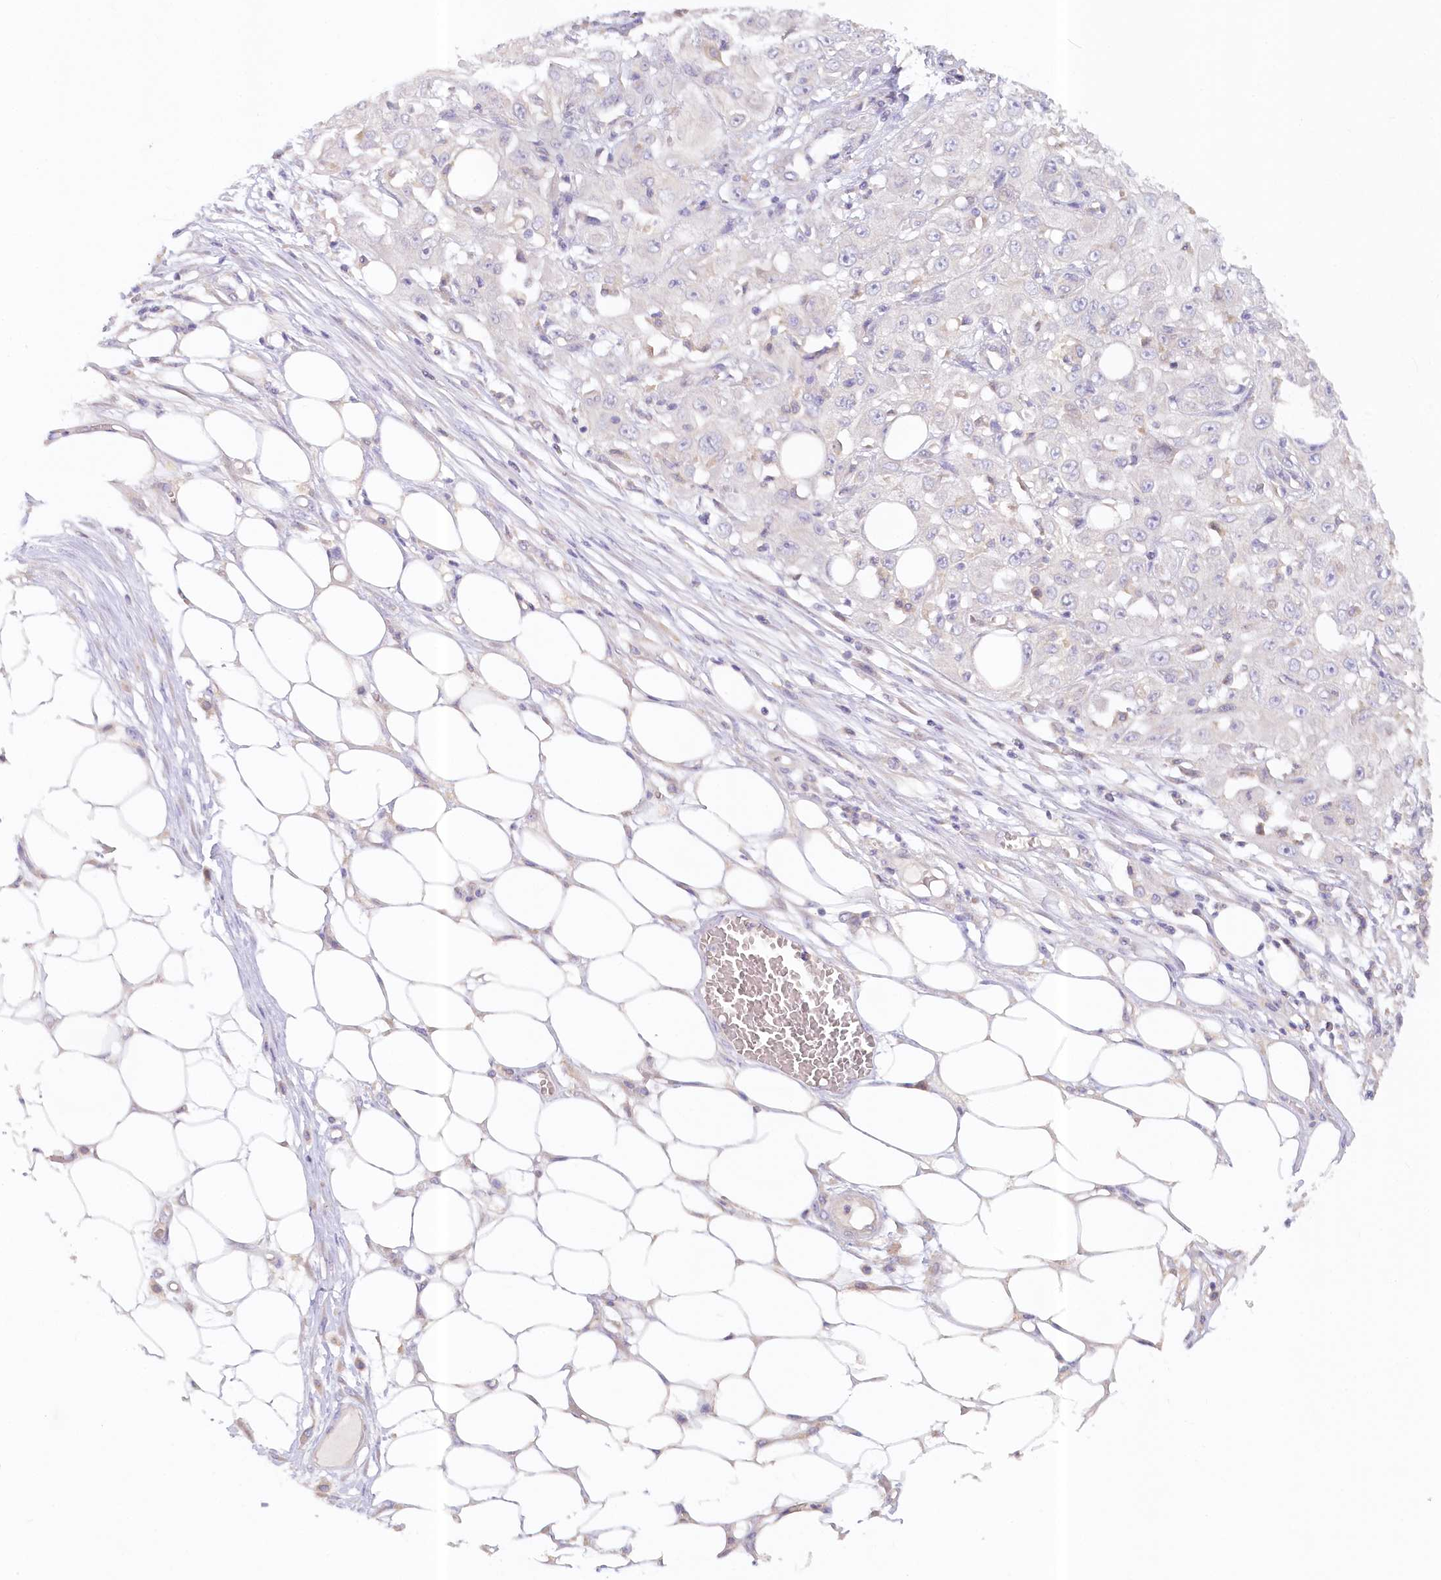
{"staining": {"intensity": "negative", "quantity": "none", "location": "none"}, "tissue": "skin cancer", "cell_type": "Tumor cells", "image_type": "cancer", "snomed": [{"axis": "morphology", "description": "Squamous cell carcinoma, NOS"}, {"axis": "morphology", "description": "Squamous cell carcinoma, metastatic, NOS"}, {"axis": "topography", "description": "Skin"}, {"axis": "topography", "description": "Lymph node"}], "caption": "Micrograph shows no protein staining in tumor cells of skin cancer (metastatic squamous cell carcinoma) tissue.", "gene": "PAIP2", "patient": {"sex": "male", "age": 75}}